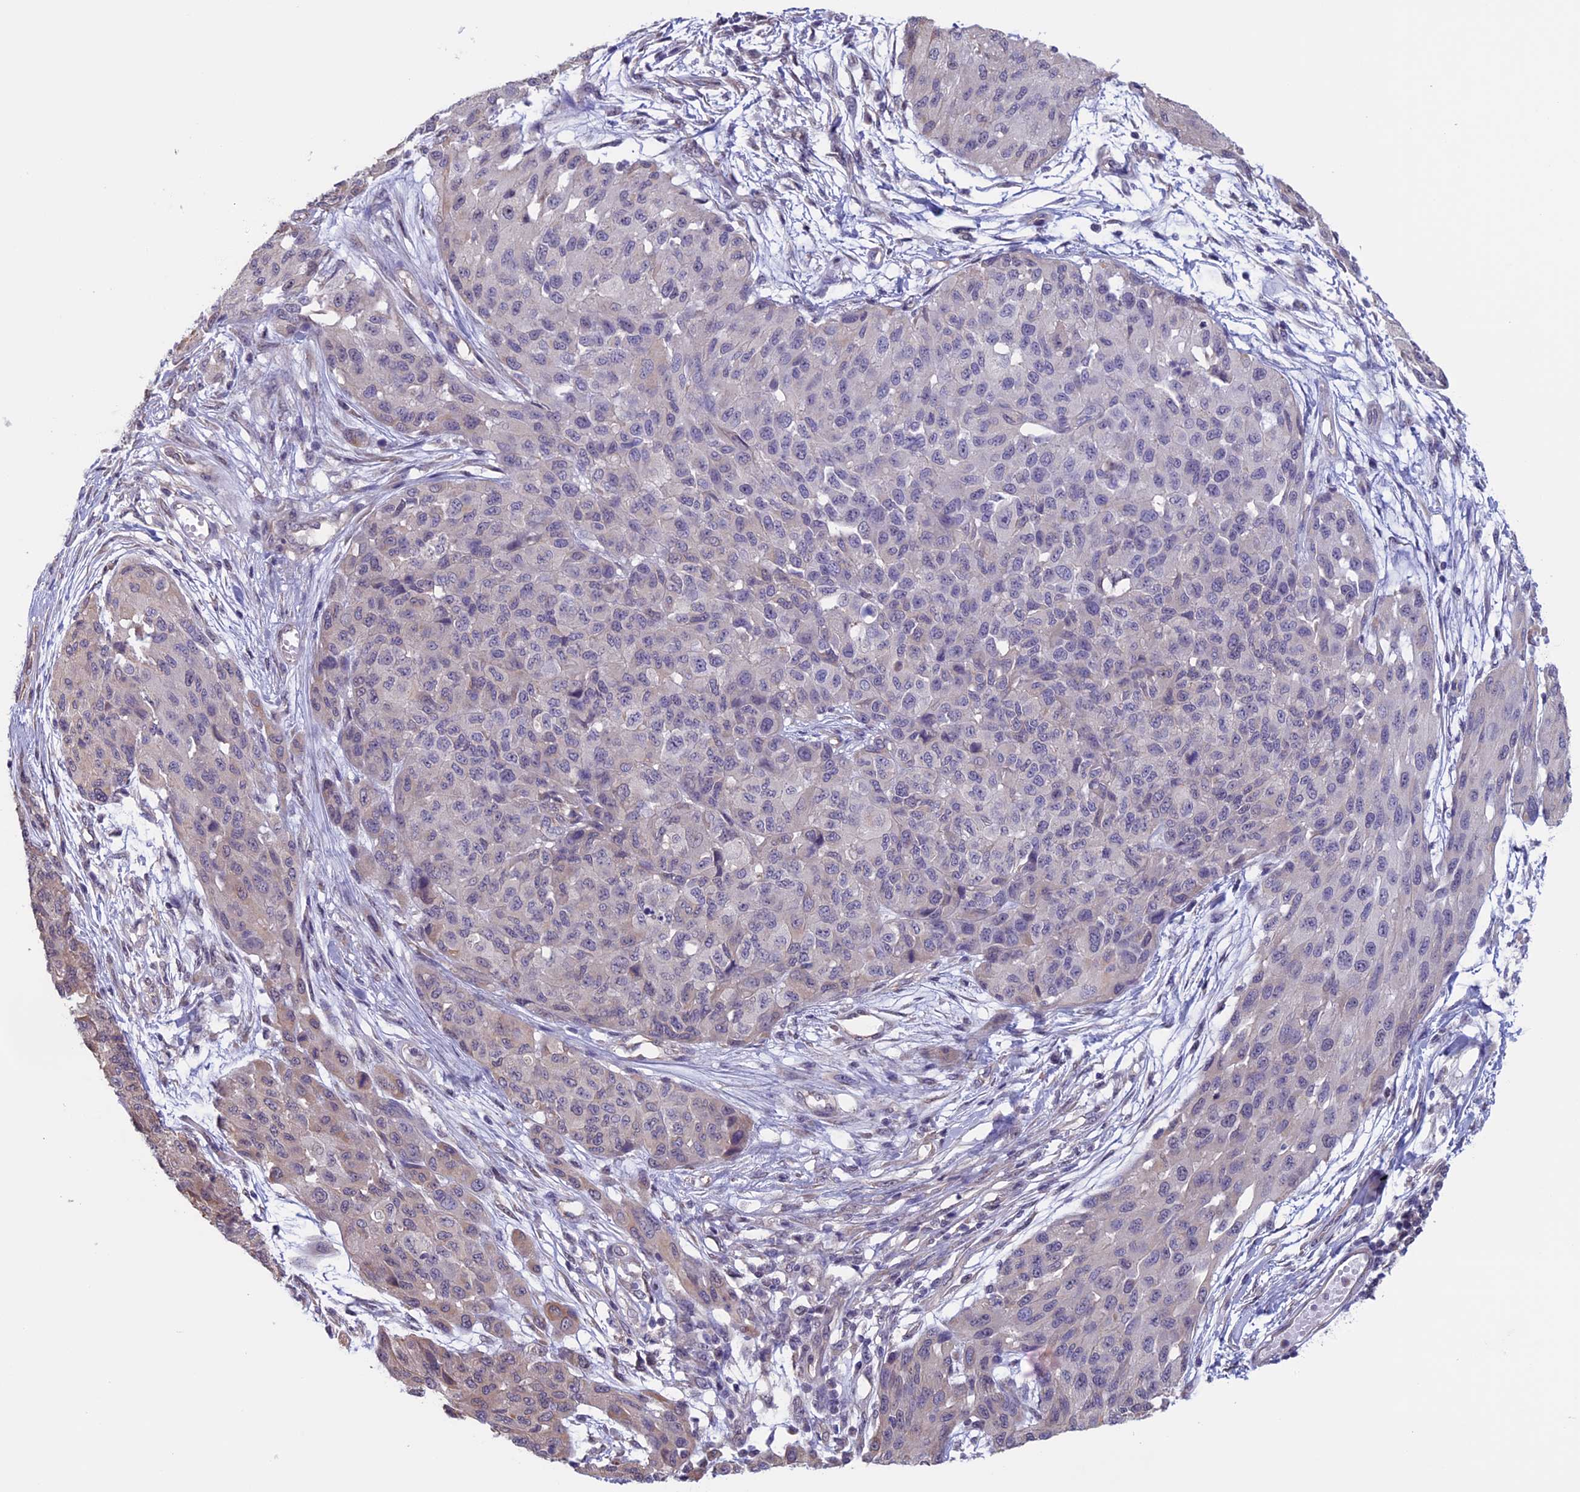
{"staining": {"intensity": "weak", "quantity": "<25%", "location": "cytoplasmic/membranous,nuclear"}, "tissue": "melanoma", "cell_type": "Tumor cells", "image_type": "cancer", "snomed": [{"axis": "morphology", "description": "Normal tissue, NOS"}, {"axis": "morphology", "description": "Malignant melanoma, NOS"}, {"axis": "topography", "description": "Skin"}], "caption": "Tumor cells show no significant positivity in malignant melanoma. The staining is performed using DAB (3,3'-diaminobenzidine) brown chromogen with nuclei counter-stained in using hematoxylin.", "gene": "SLC1A6", "patient": {"sex": "male", "age": 62}}